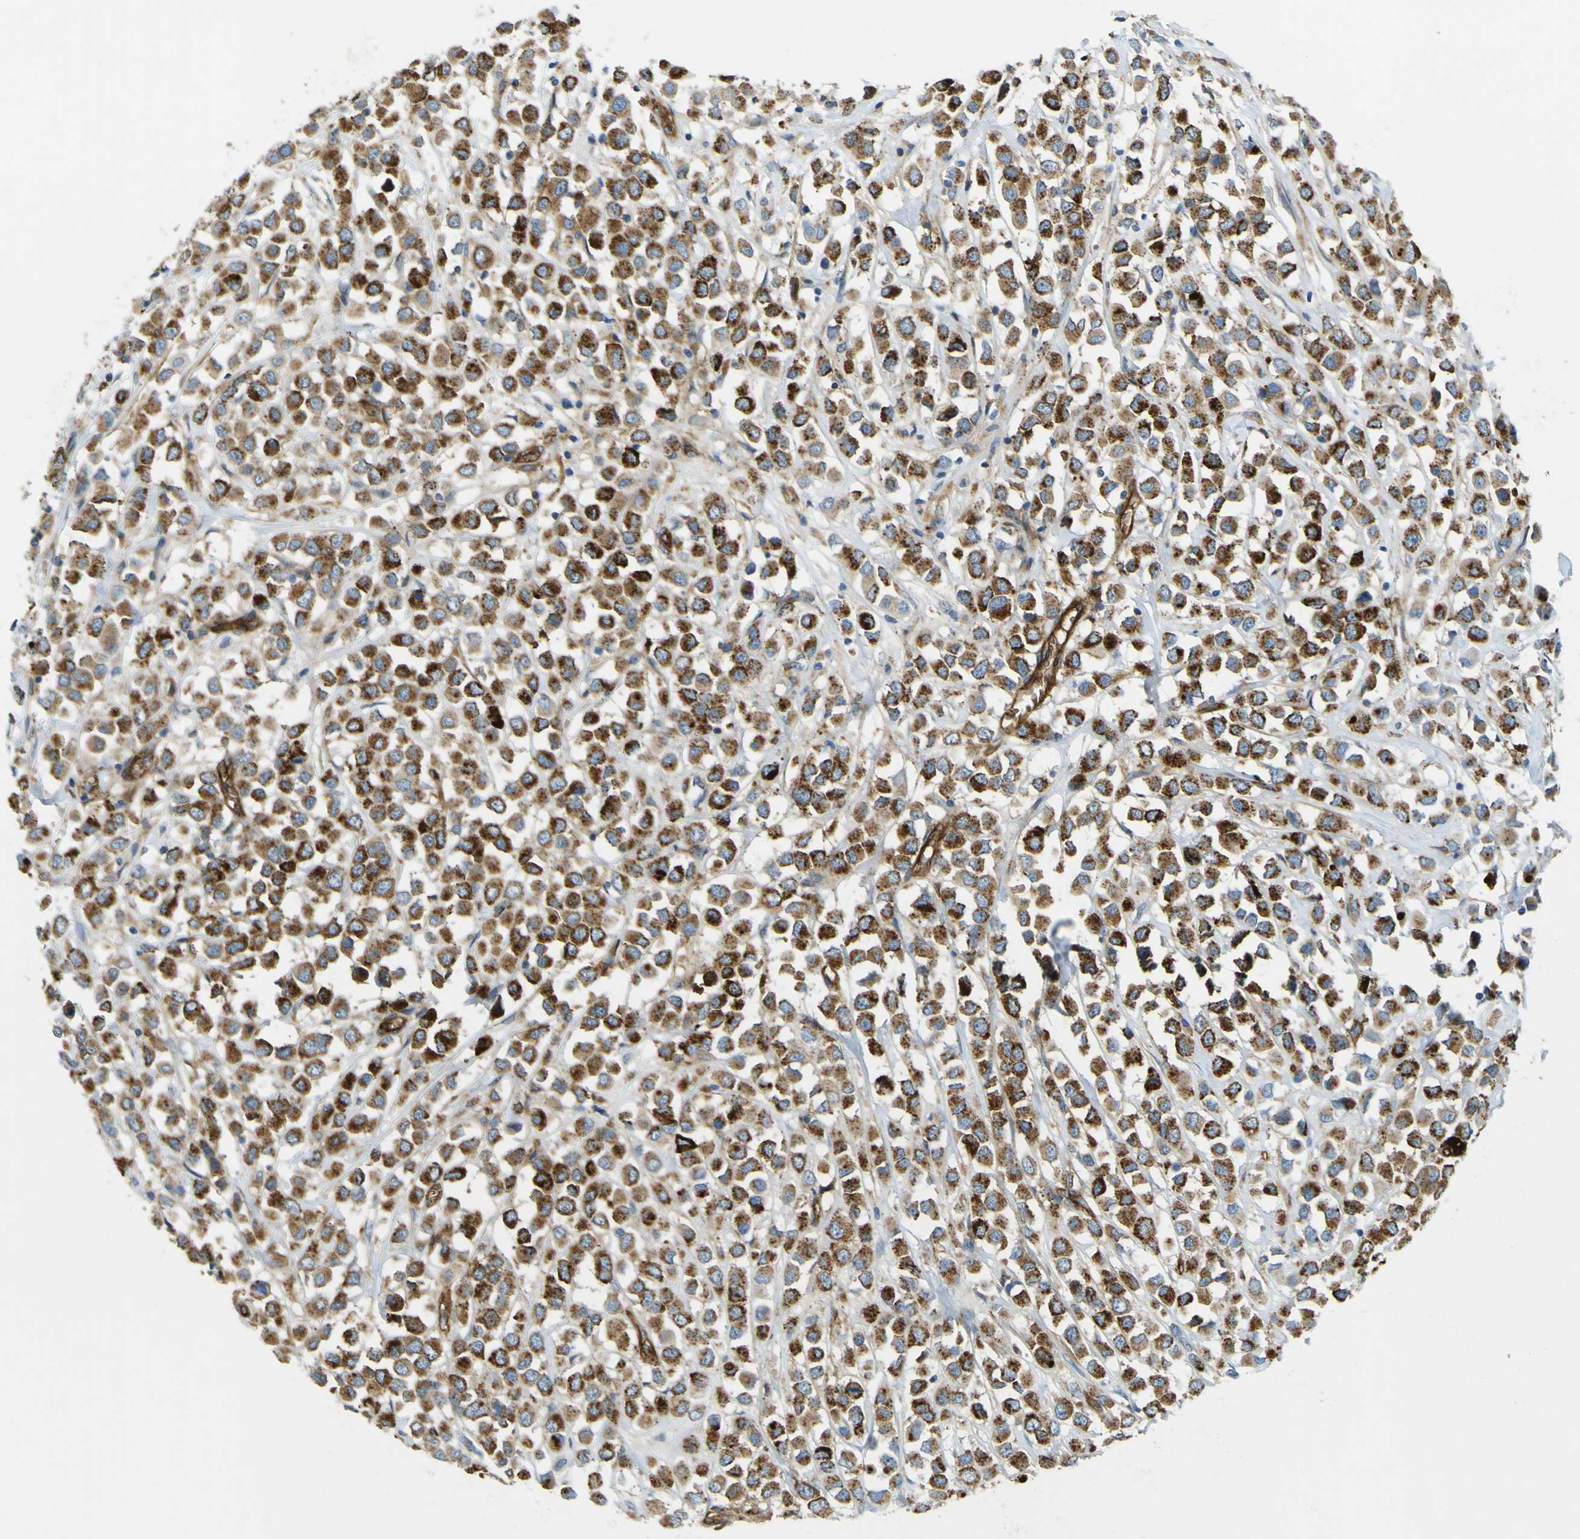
{"staining": {"intensity": "strong", "quantity": ">75%", "location": "cytoplasmic/membranous"}, "tissue": "breast cancer", "cell_type": "Tumor cells", "image_type": "cancer", "snomed": [{"axis": "morphology", "description": "Duct carcinoma"}, {"axis": "topography", "description": "Breast"}], "caption": "High-magnification brightfield microscopy of infiltrating ductal carcinoma (breast) stained with DAB (3,3'-diaminobenzidine) (brown) and counterstained with hematoxylin (blue). tumor cells exhibit strong cytoplasmic/membranous staining is appreciated in approximately>75% of cells. The staining was performed using DAB (3,3'-diaminobenzidine) to visualize the protein expression in brown, while the nuclei were stained in blue with hematoxylin (Magnification: 20x).", "gene": "PLXDC1", "patient": {"sex": "female", "age": 61}}